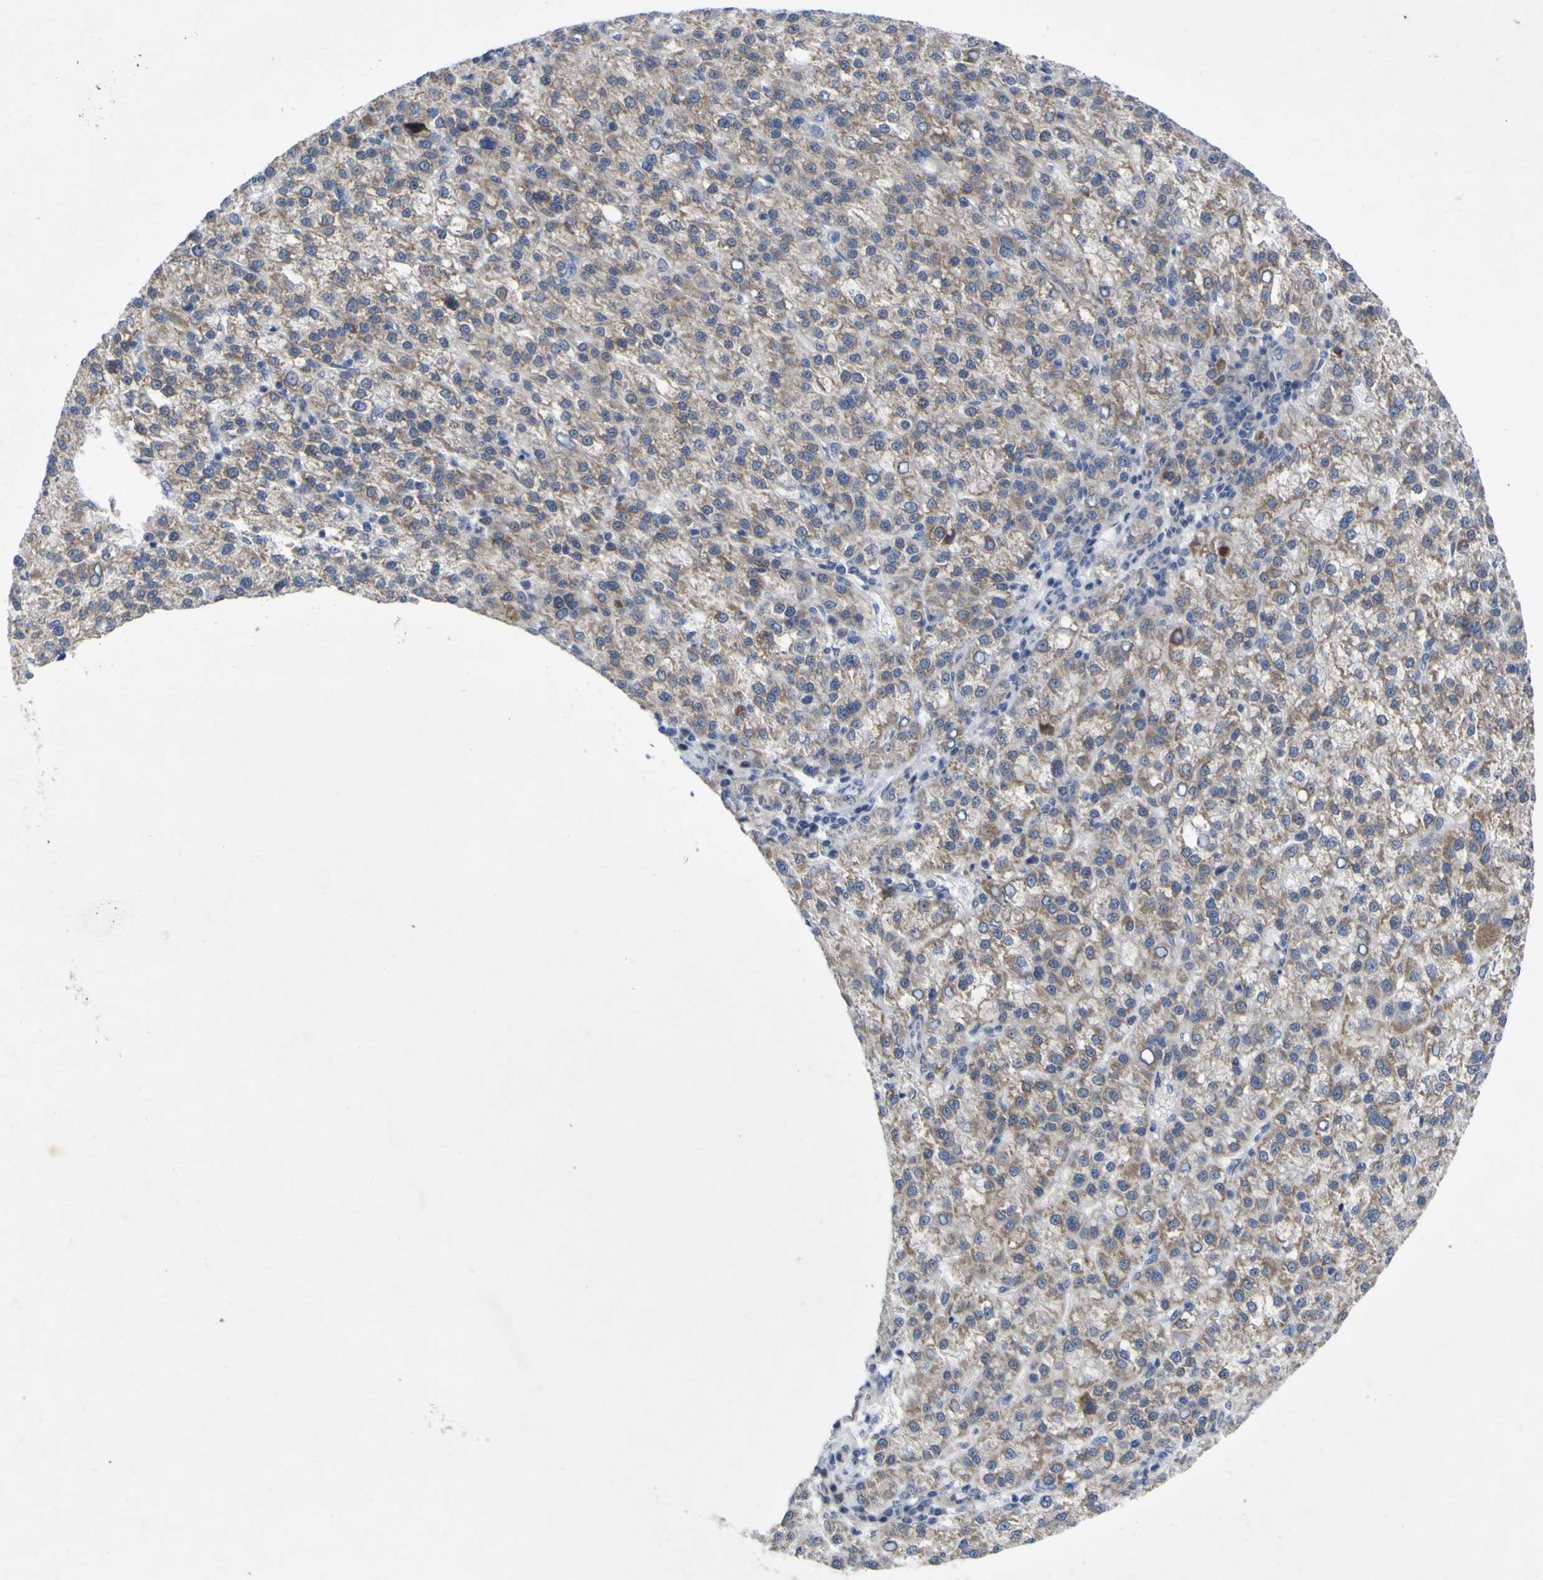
{"staining": {"intensity": "weak", "quantity": "<25%", "location": "cytoplasmic/membranous"}, "tissue": "liver cancer", "cell_type": "Tumor cells", "image_type": "cancer", "snomed": [{"axis": "morphology", "description": "Carcinoma, Hepatocellular, NOS"}, {"axis": "topography", "description": "Liver"}], "caption": "The photomicrograph displays no staining of tumor cells in liver cancer.", "gene": "NAV1", "patient": {"sex": "female", "age": 58}}